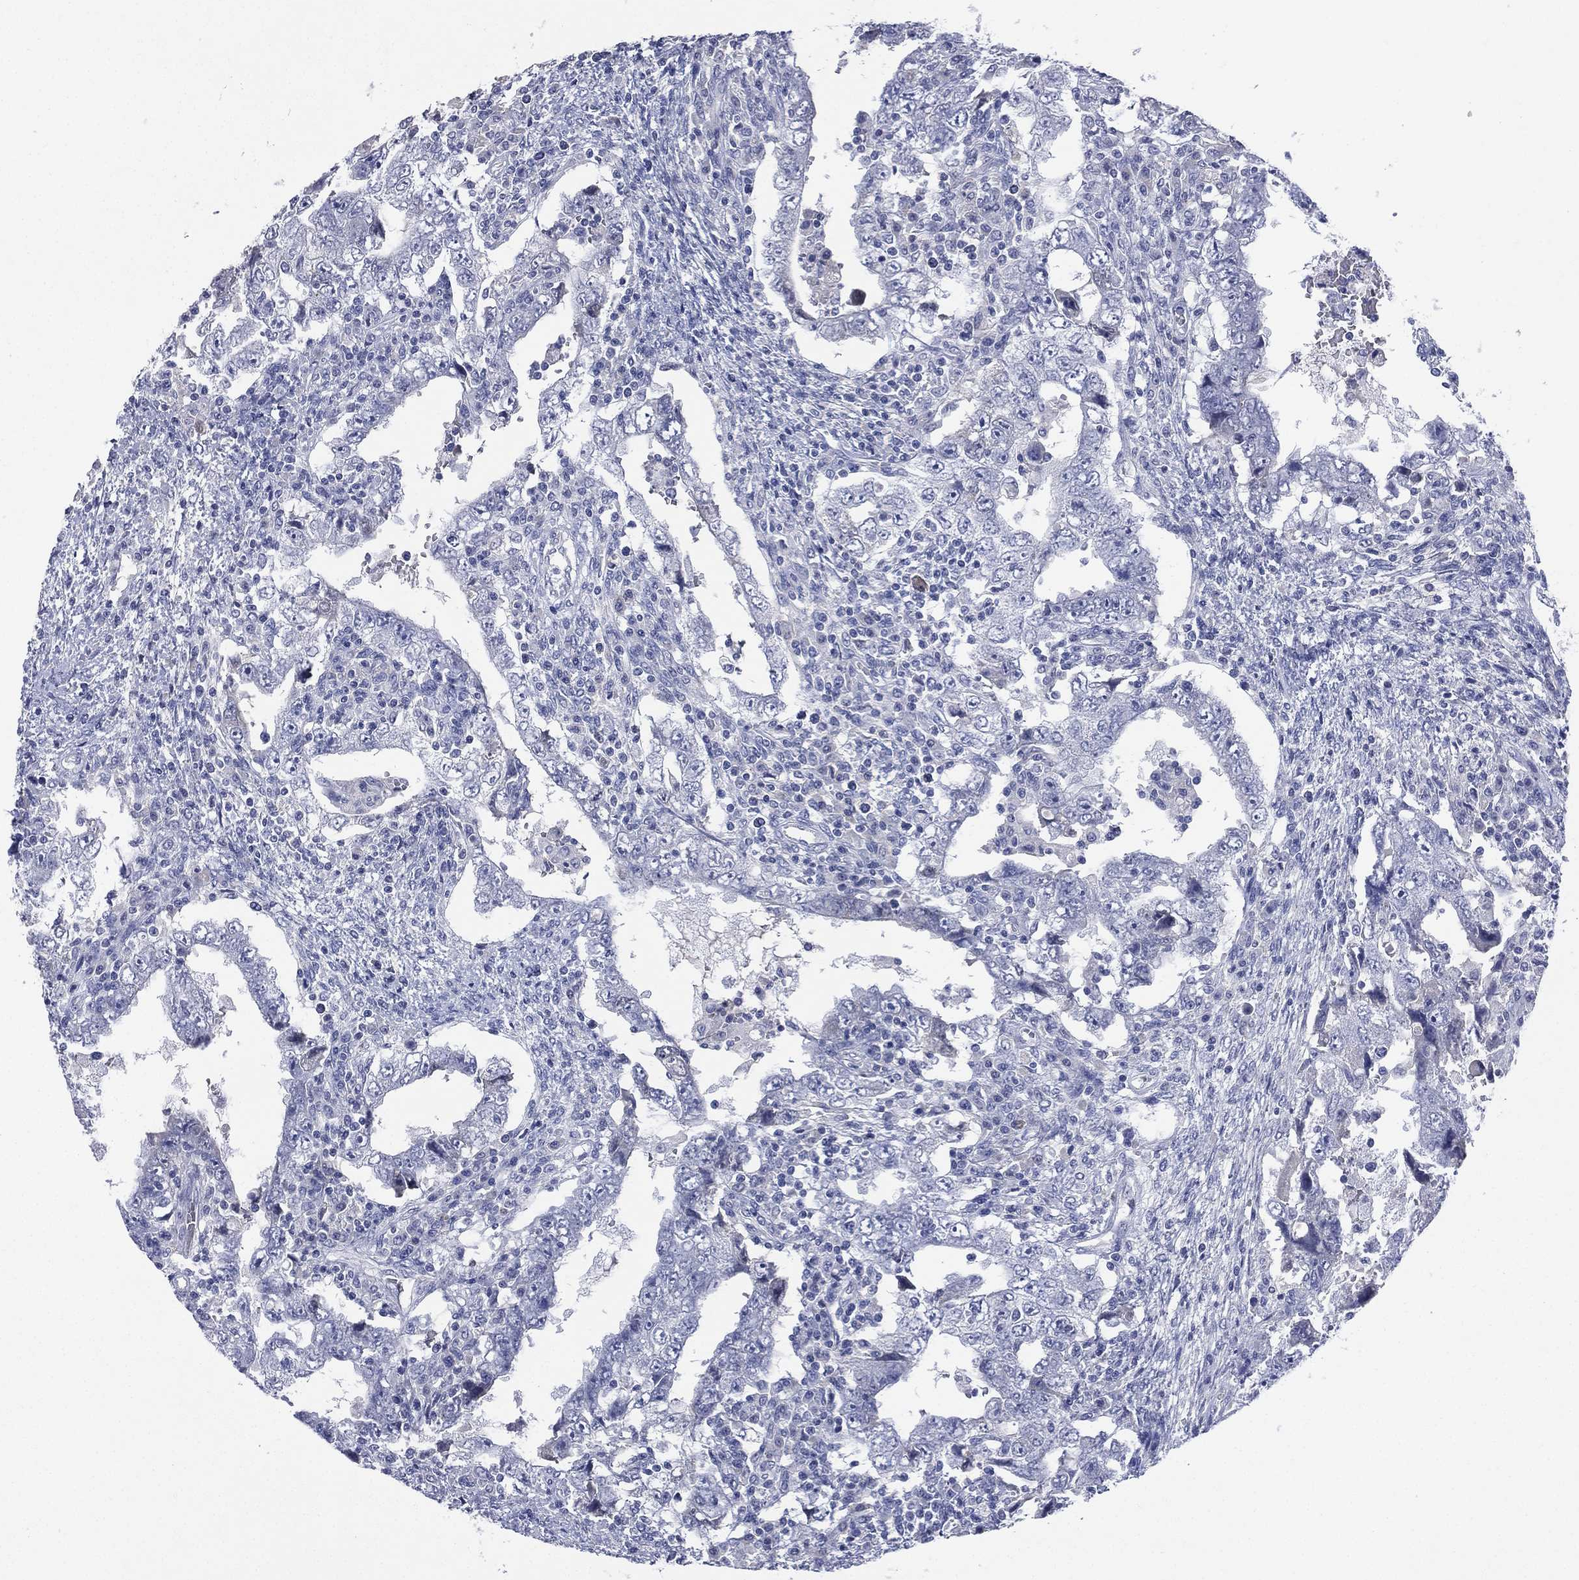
{"staining": {"intensity": "negative", "quantity": "none", "location": "none"}, "tissue": "testis cancer", "cell_type": "Tumor cells", "image_type": "cancer", "snomed": [{"axis": "morphology", "description": "Carcinoma, Embryonal, NOS"}, {"axis": "topography", "description": "Testis"}], "caption": "The photomicrograph demonstrates no significant staining in tumor cells of testis cancer (embryonal carcinoma).", "gene": "KRT35", "patient": {"sex": "male", "age": 26}}